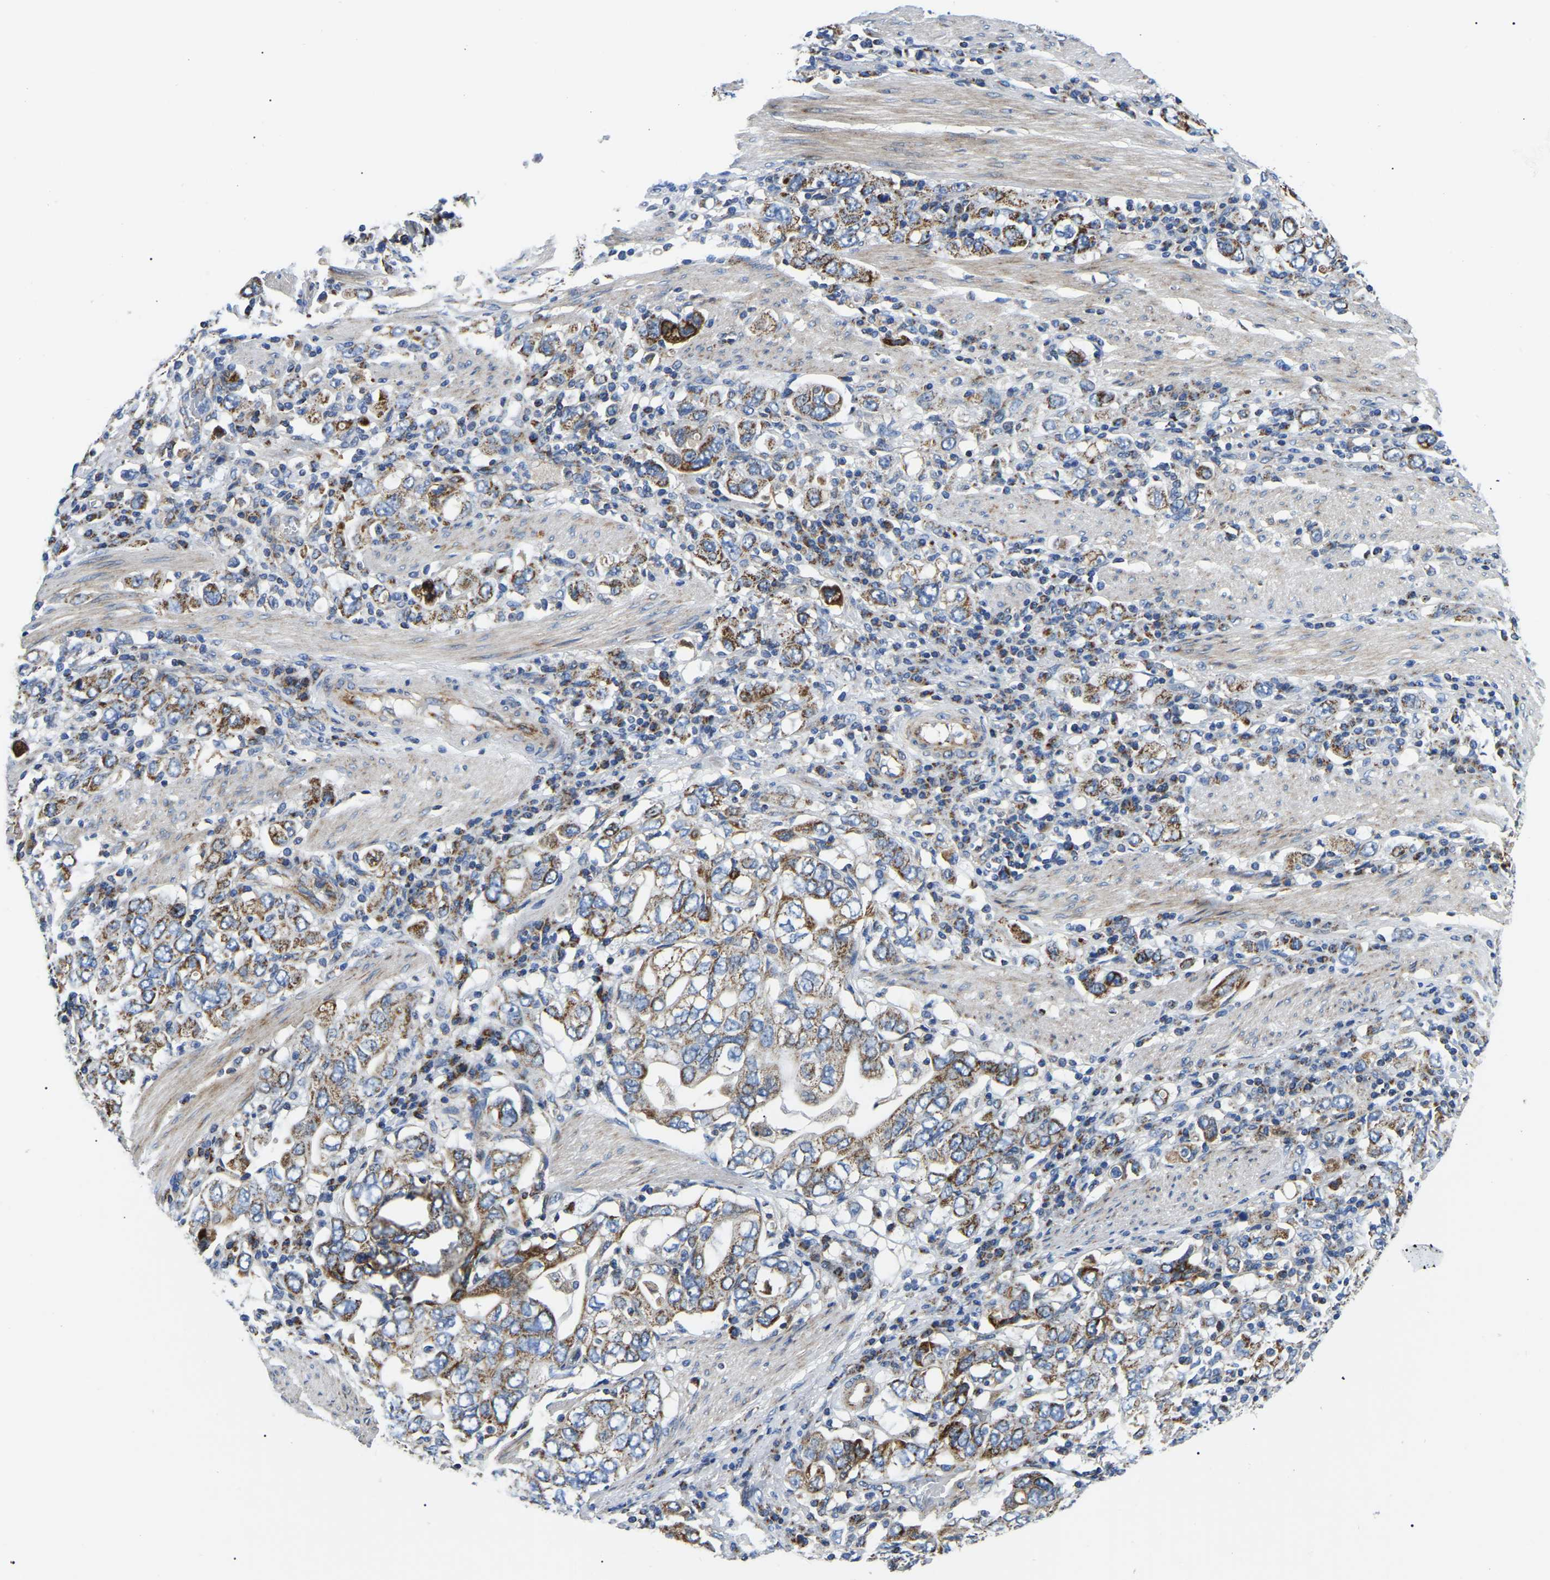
{"staining": {"intensity": "moderate", "quantity": ">75%", "location": "cytoplasmic/membranous"}, "tissue": "stomach cancer", "cell_type": "Tumor cells", "image_type": "cancer", "snomed": [{"axis": "morphology", "description": "Adenocarcinoma, NOS"}, {"axis": "topography", "description": "Stomach, upper"}], "caption": "Protein staining reveals moderate cytoplasmic/membranous positivity in approximately >75% of tumor cells in adenocarcinoma (stomach). (DAB (3,3'-diaminobenzidine) IHC with brightfield microscopy, high magnification).", "gene": "PPM1E", "patient": {"sex": "male", "age": 62}}